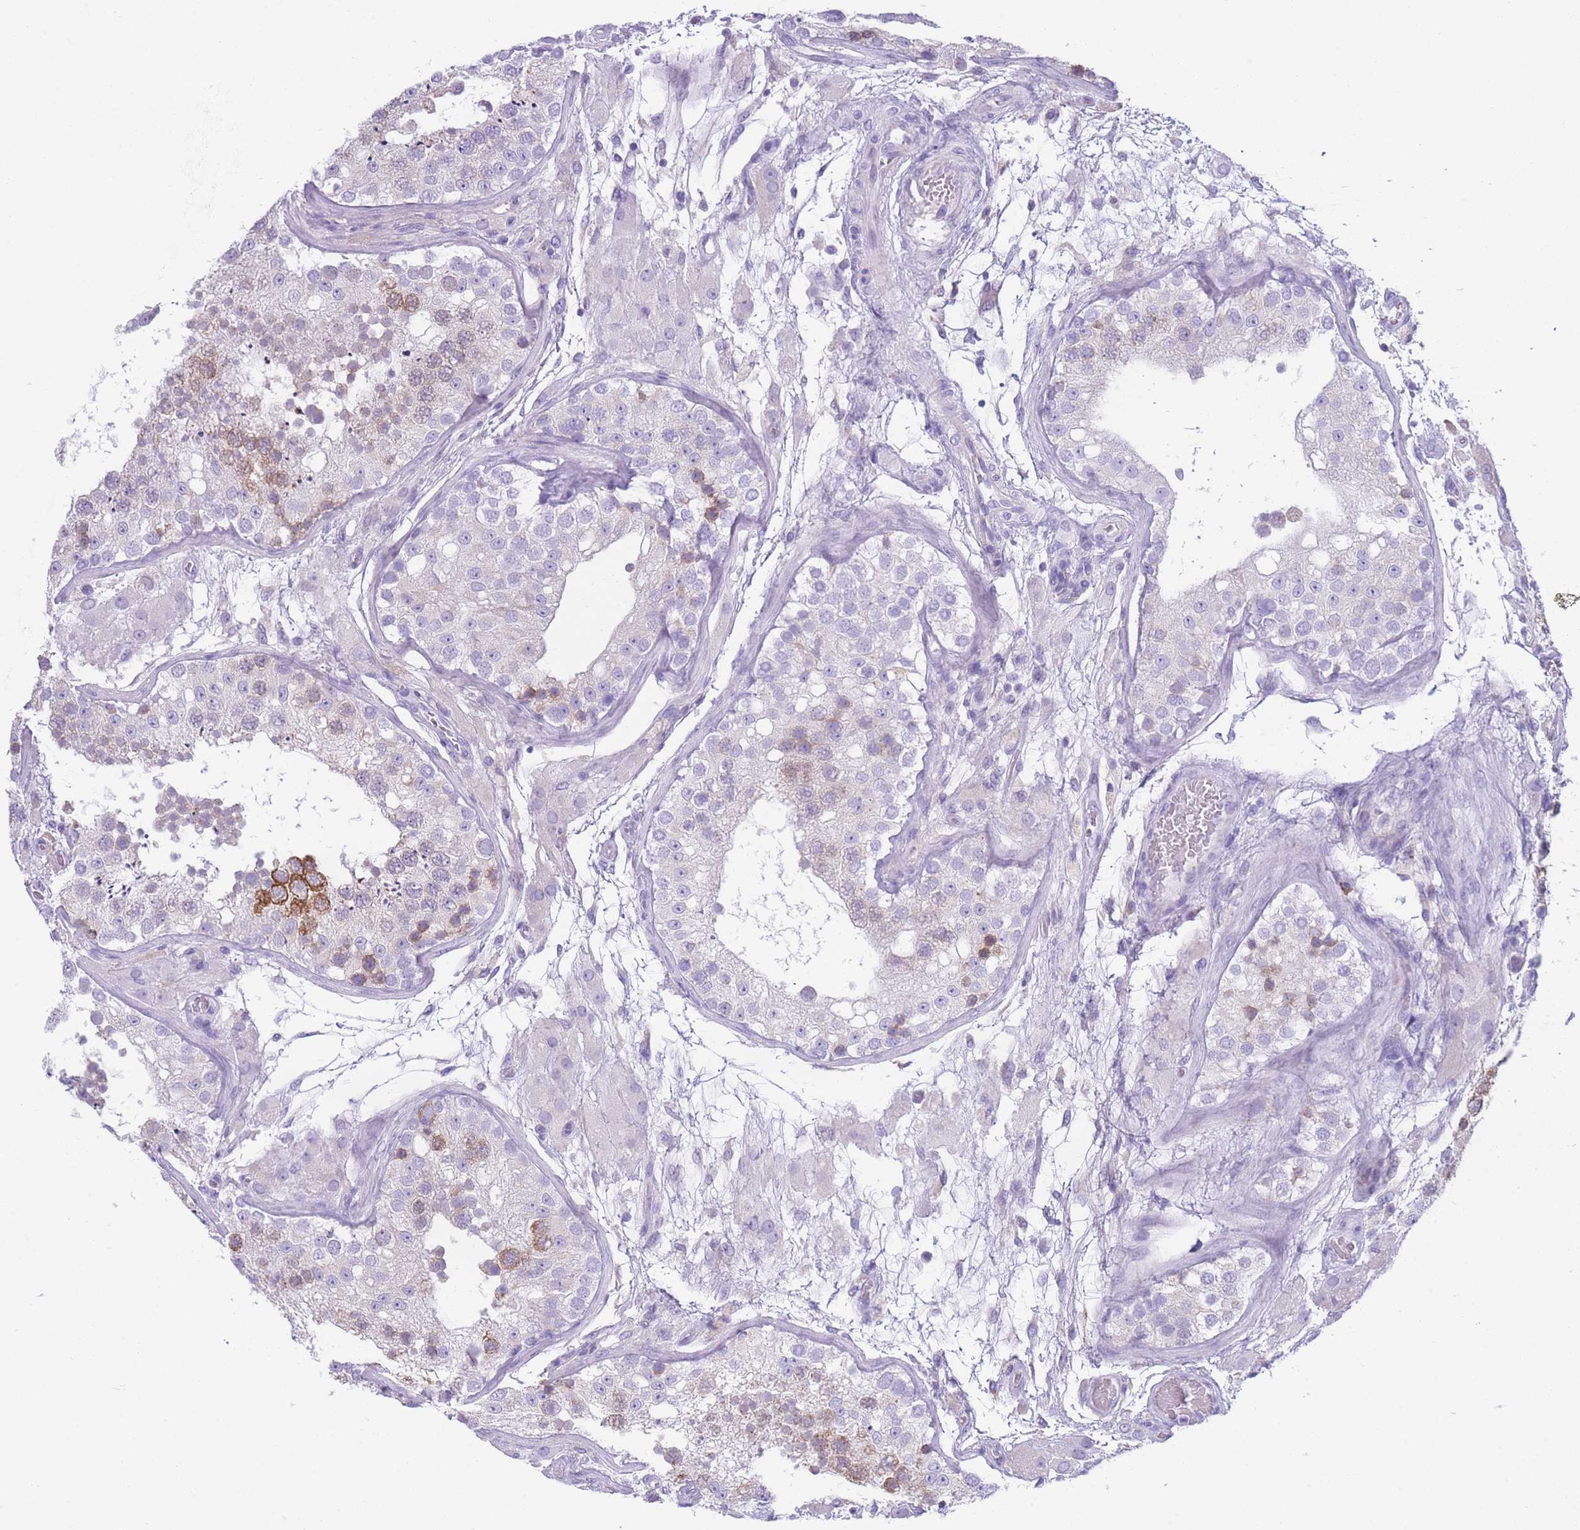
{"staining": {"intensity": "moderate", "quantity": "<25%", "location": "cytoplasmic/membranous"}, "tissue": "testis", "cell_type": "Cells in seminiferous ducts", "image_type": "normal", "snomed": [{"axis": "morphology", "description": "Normal tissue, NOS"}, {"axis": "topography", "description": "Testis"}], "caption": "Immunohistochemistry of unremarkable testis exhibits low levels of moderate cytoplasmic/membranous expression in approximately <25% of cells in seminiferous ducts.", "gene": "XKR8", "patient": {"sex": "male", "age": 26}}